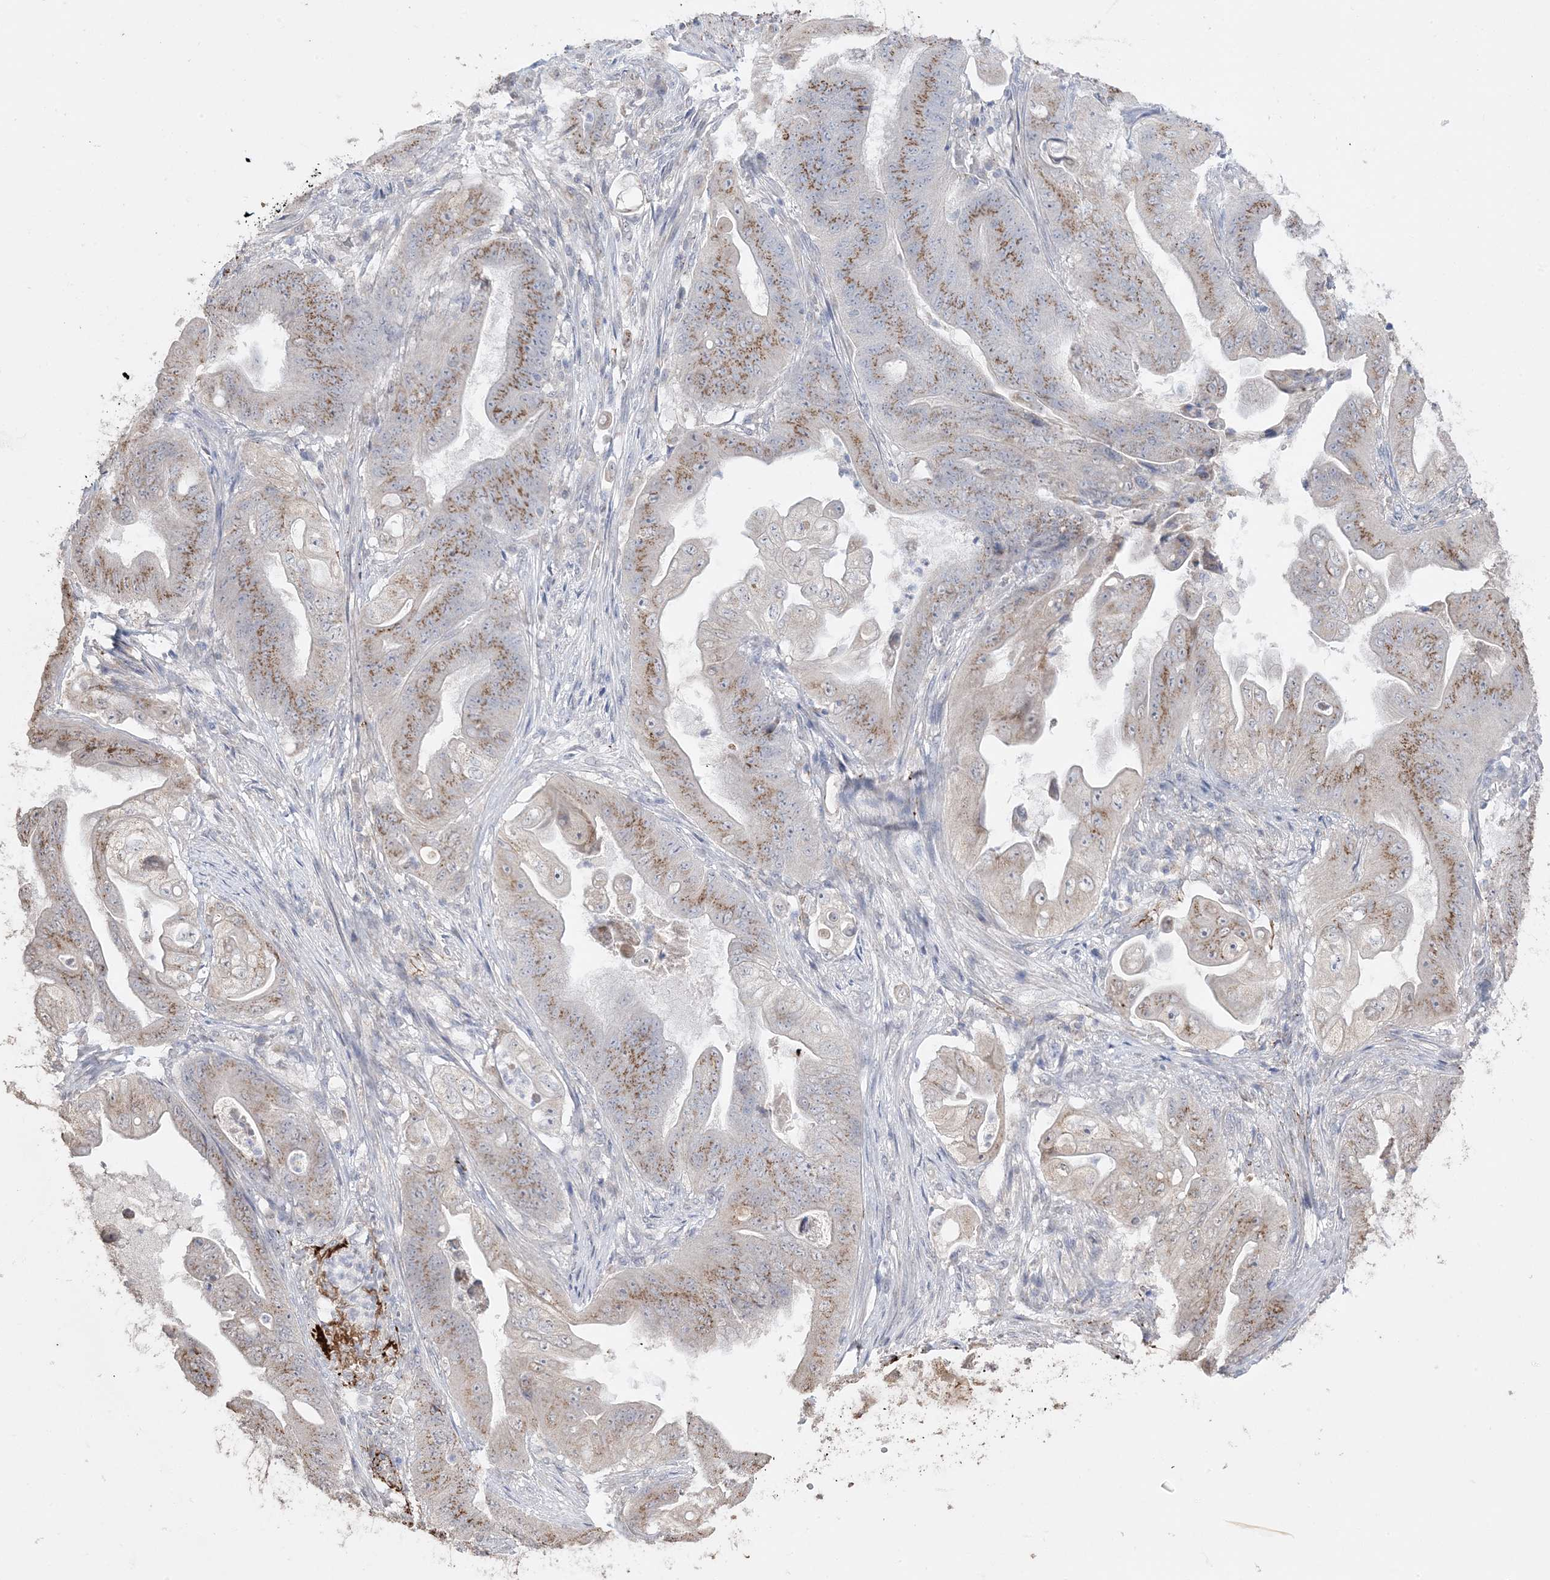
{"staining": {"intensity": "moderate", "quantity": ">75%", "location": "cytoplasmic/membranous"}, "tissue": "stomach cancer", "cell_type": "Tumor cells", "image_type": "cancer", "snomed": [{"axis": "morphology", "description": "Adenocarcinoma, NOS"}, {"axis": "topography", "description": "Stomach"}], "caption": "Adenocarcinoma (stomach) stained for a protein (brown) demonstrates moderate cytoplasmic/membranous positive expression in approximately >75% of tumor cells.", "gene": "XRN1", "patient": {"sex": "female", "age": 73}}